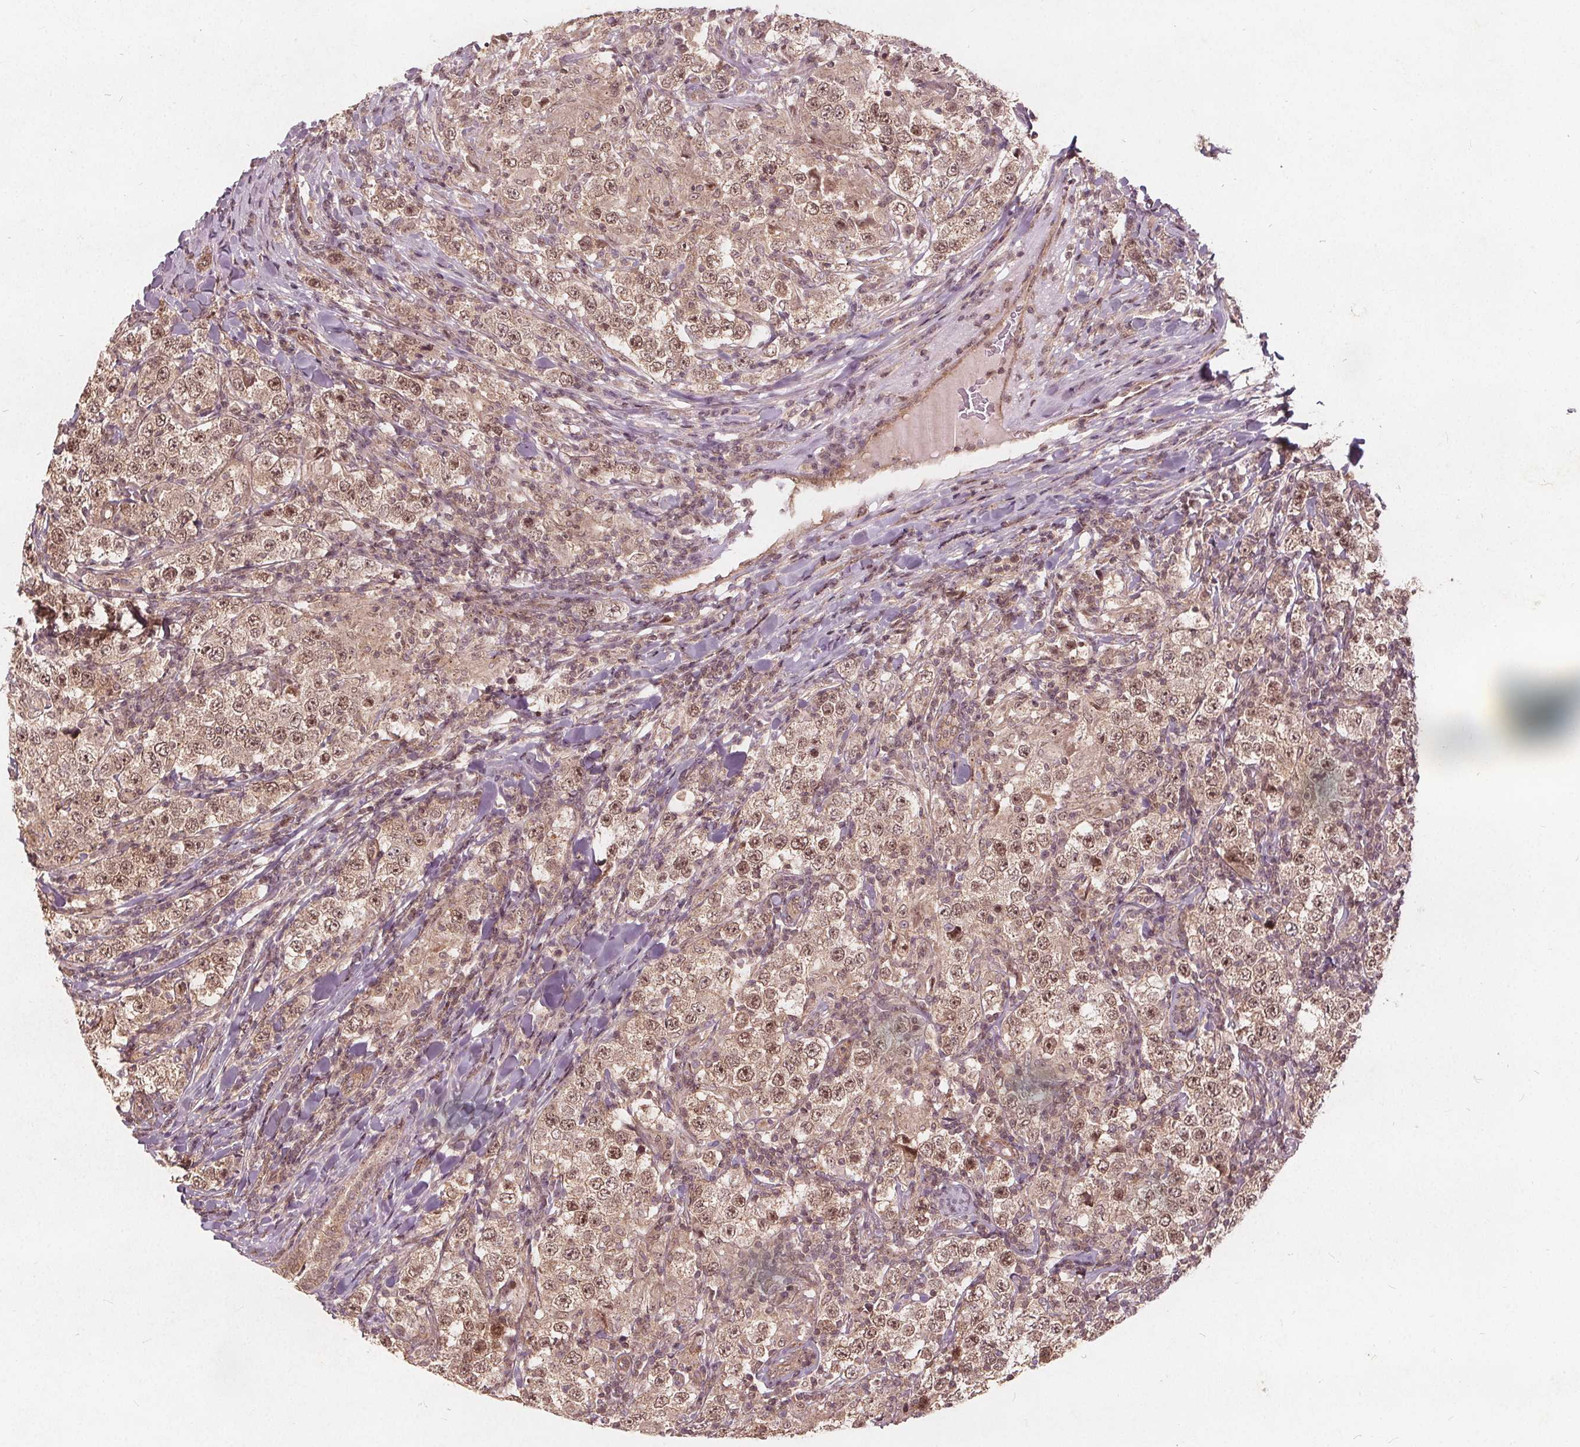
{"staining": {"intensity": "moderate", "quantity": ">75%", "location": "nuclear"}, "tissue": "testis cancer", "cell_type": "Tumor cells", "image_type": "cancer", "snomed": [{"axis": "morphology", "description": "Seminoma, NOS"}, {"axis": "morphology", "description": "Carcinoma, Embryonal, NOS"}, {"axis": "topography", "description": "Testis"}], "caption": "This micrograph displays testis cancer stained with IHC to label a protein in brown. The nuclear of tumor cells show moderate positivity for the protein. Nuclei are counter-stained blue.", "gene": "PPP1CB", "patient": {"sex": "male", "age": 41}}